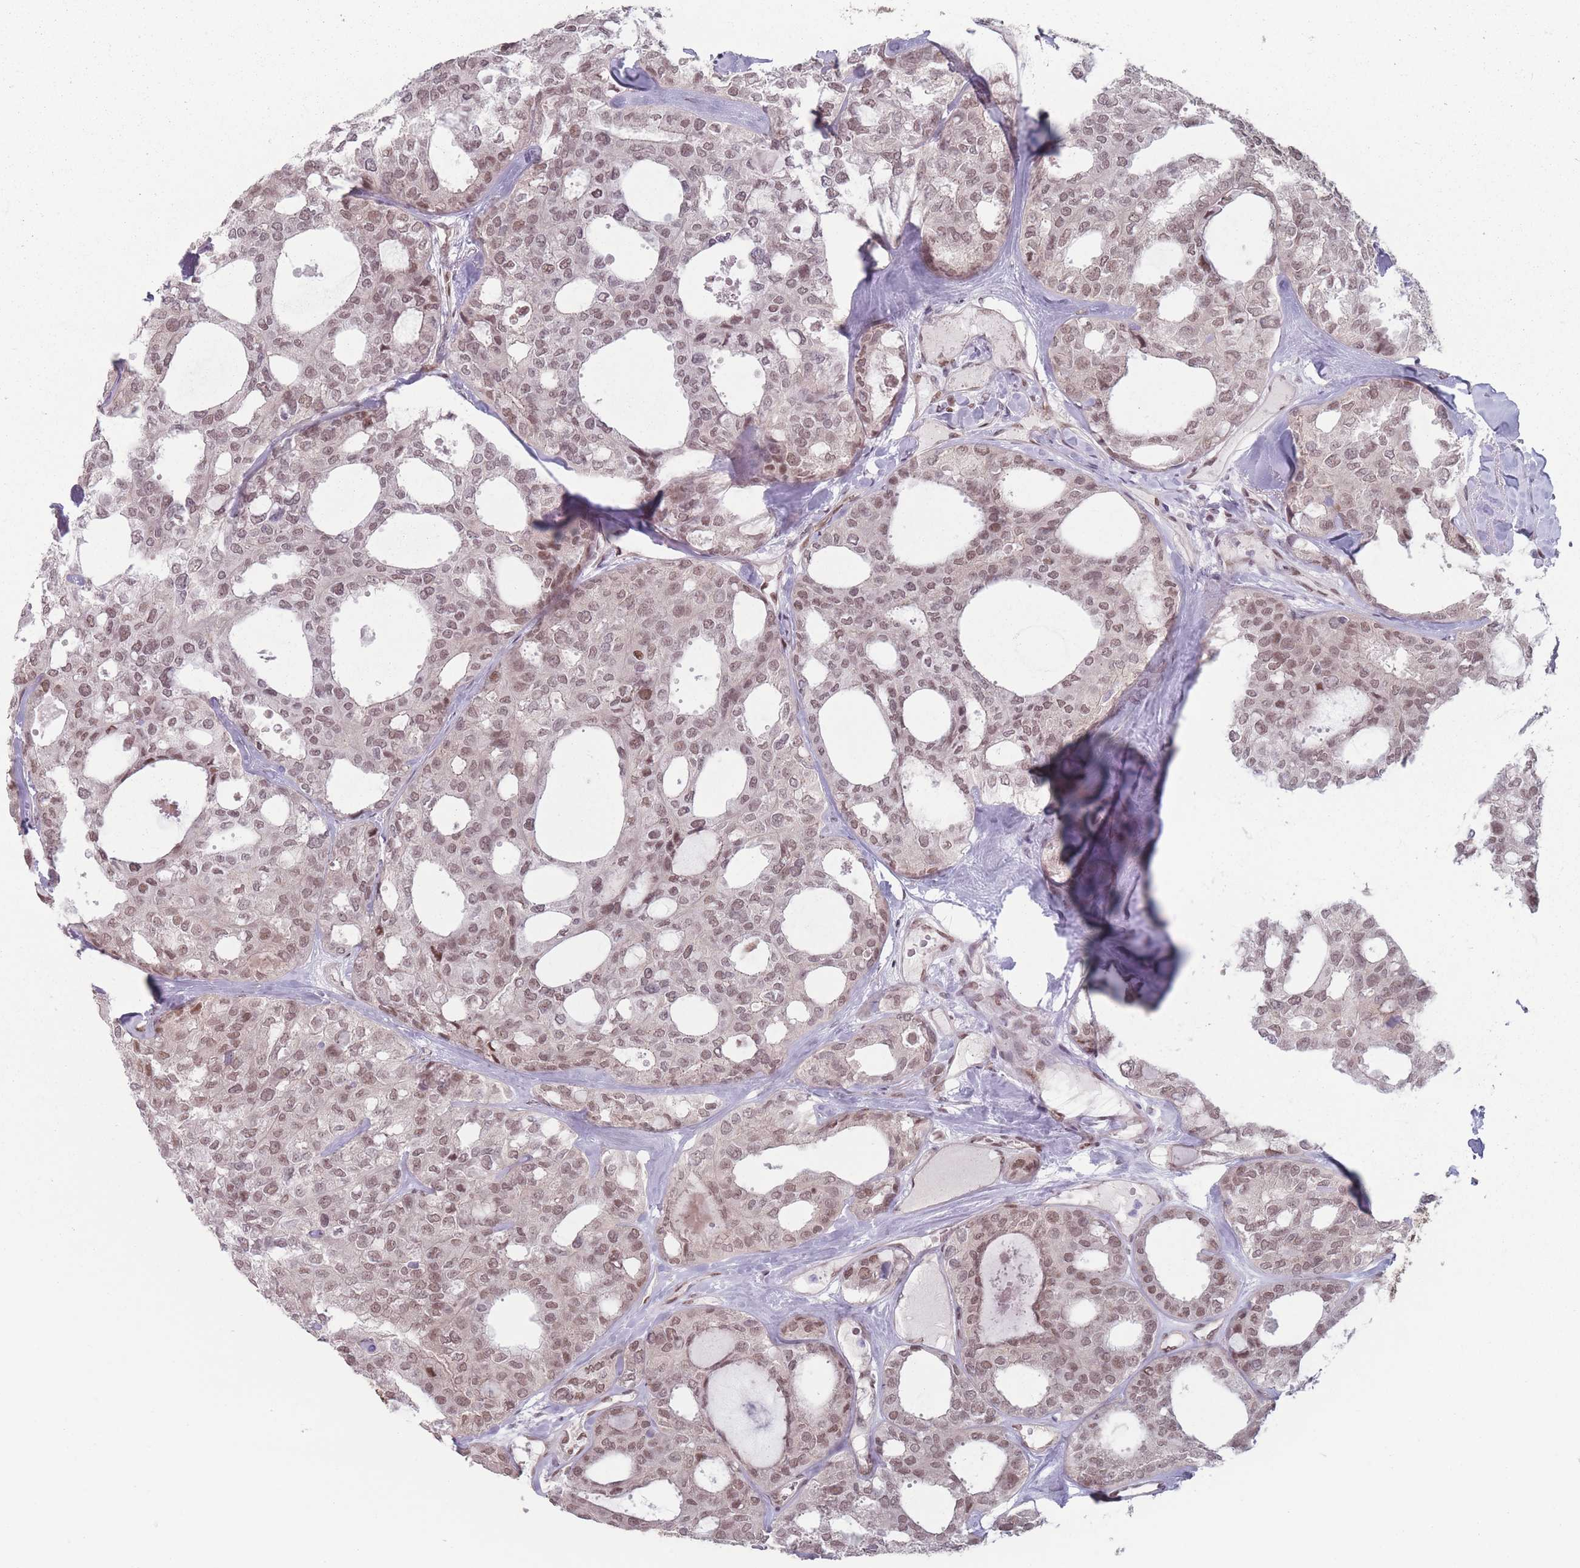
{"staining": {"intensity": "moderate", "quantity": ">75%", "location": "nuclear"}, "tissue": "thyroid cancer", "cell_type": "Tumor cells", "image_type": "cancer", "snomed": [{"axis": "morphology", "description": "Follicular adenoma carcinoma, NOS"}, {"axis": "topography", "description": "Thyroid gland"}], "caption": "High-power microscopy captured an IHC histopathology image of follicular adenoma carcinoma (thyroid), revealing moderate nuclear positivity in approximately >75% of tumor cells. (Stains: DAB in brown, nuclei in blue, Microscopy: brightfield microscopy at high magnification).", "gene": "SH3BGRL2", "patient": {"sex": "male", "age": 75}}